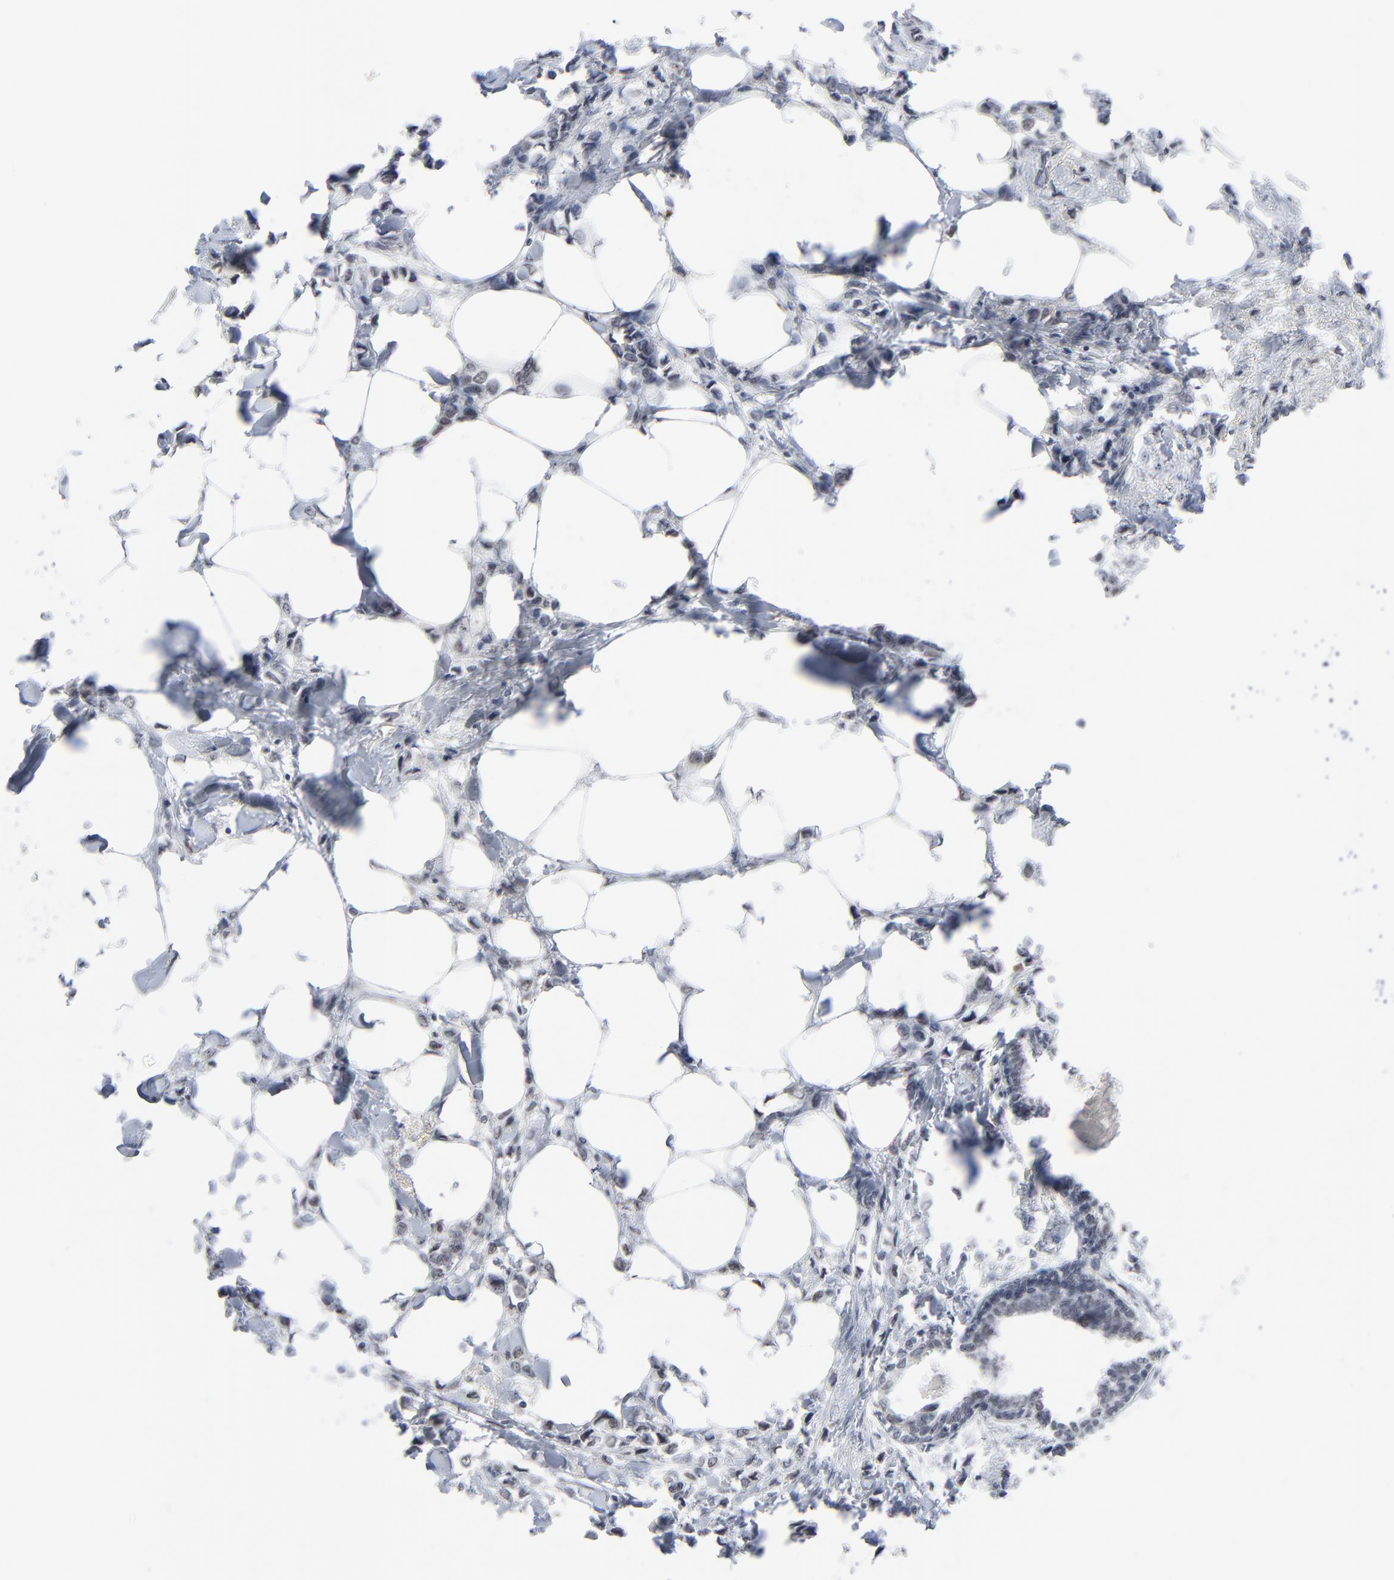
{"staining": {"intensity": "negative", "quantity": "none", "location": "none"}, "tissue": "breast cancer", "cell_type": "Tumor cells", "image_type": "cancer", "snomed": [{"axis": "morphology", "description": "Lobular carcinoma"}, {"axis": "topography", "description": "Breast"}], "caption": "Tumor cells are negative for brown protein staining in breast cancer (lobular carcinoma).", "gene": "MPHOSPH6", "patient": {"sex": "female", "age": 51}}